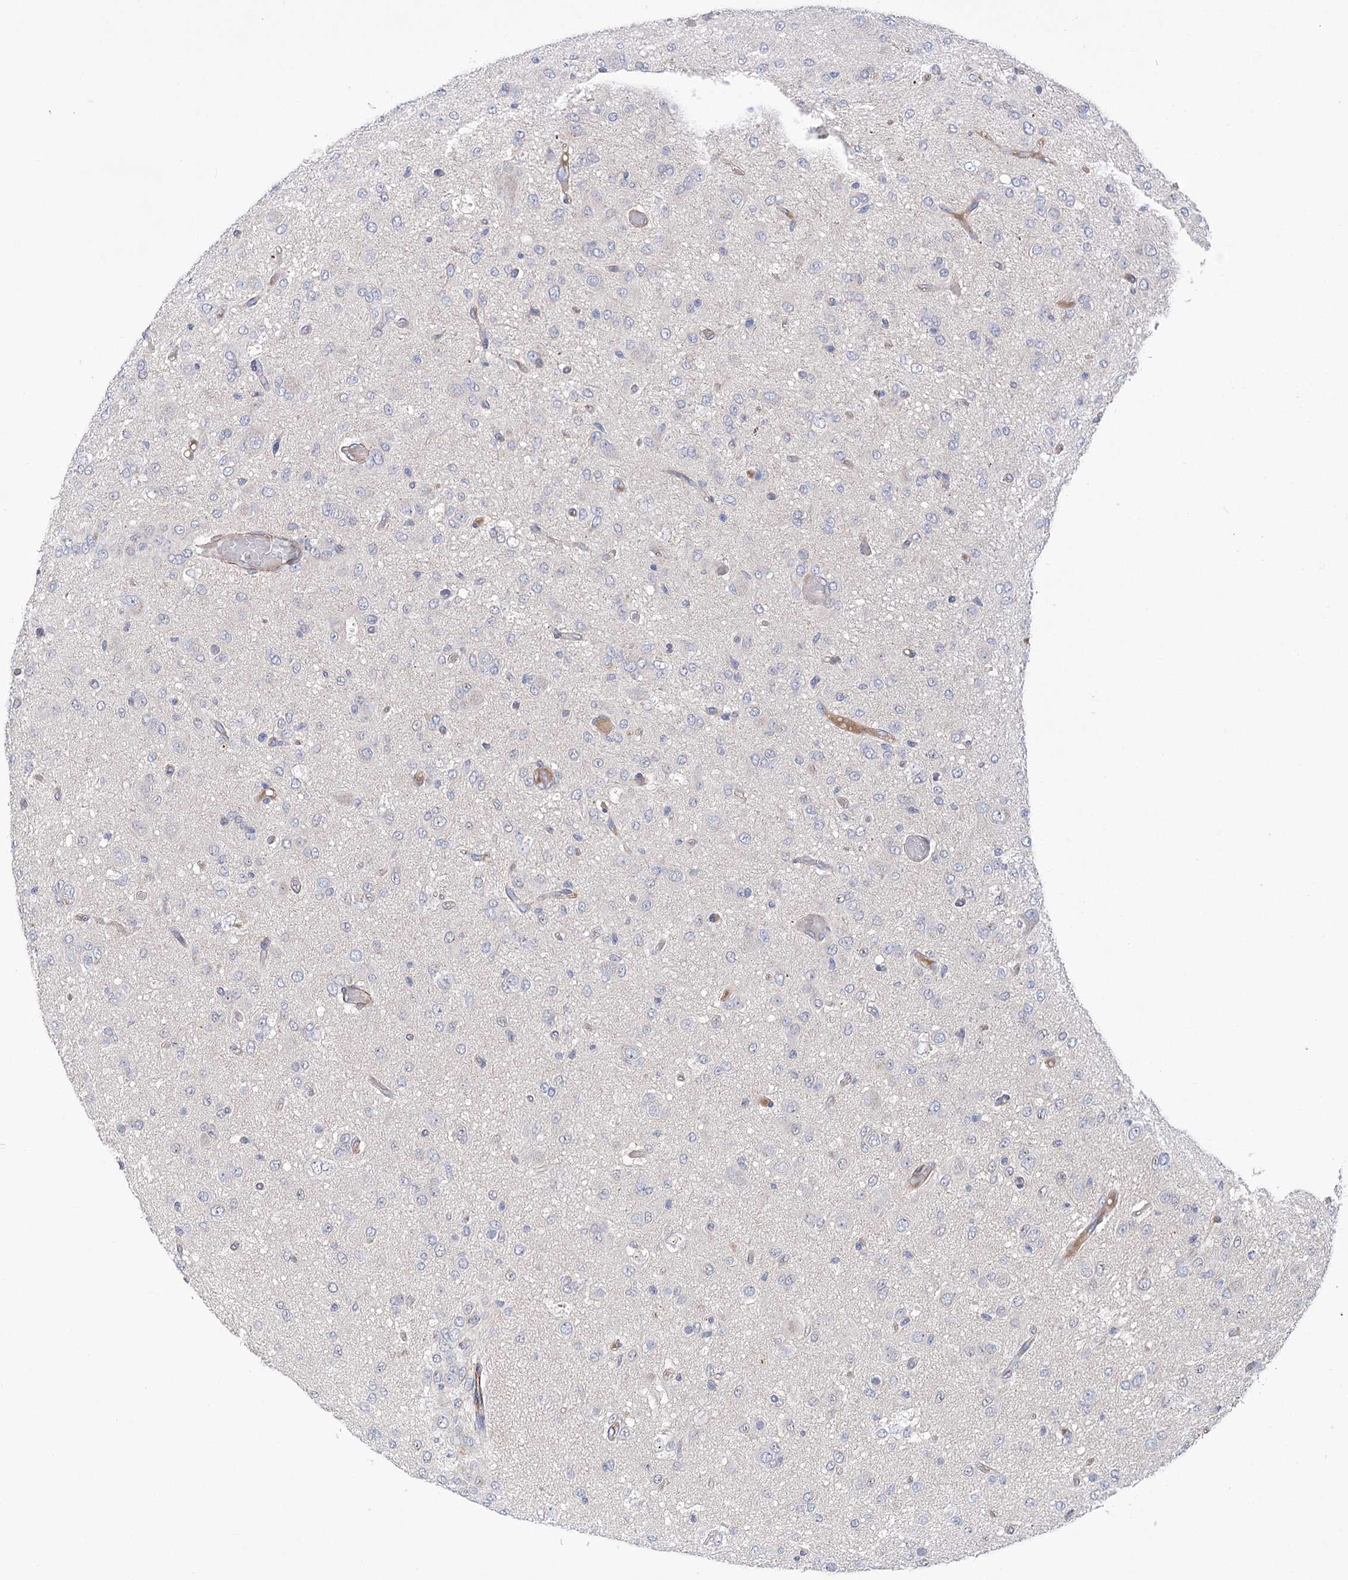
{"staining": {"intensity": "negative", "quantity": "none", "location": "none"}, "tissue": "glioma", "cell_type": "Tumor cells", "image_type": "cancer", "snomed": [{"axis": "morphology", "description": "Glioma, malignant, High grade"}, {"axis": "topography", "description": "Brain"}], "caption": "High power microscopy photomicrograph of an IHC image of glioma, revealing no significant expression in tumor cells. (DAB (3,3'-diaminobenzidine) IHC, high magnification).", "gene": "WASHC3", "patient": {"sex": "female", "age": 59}}